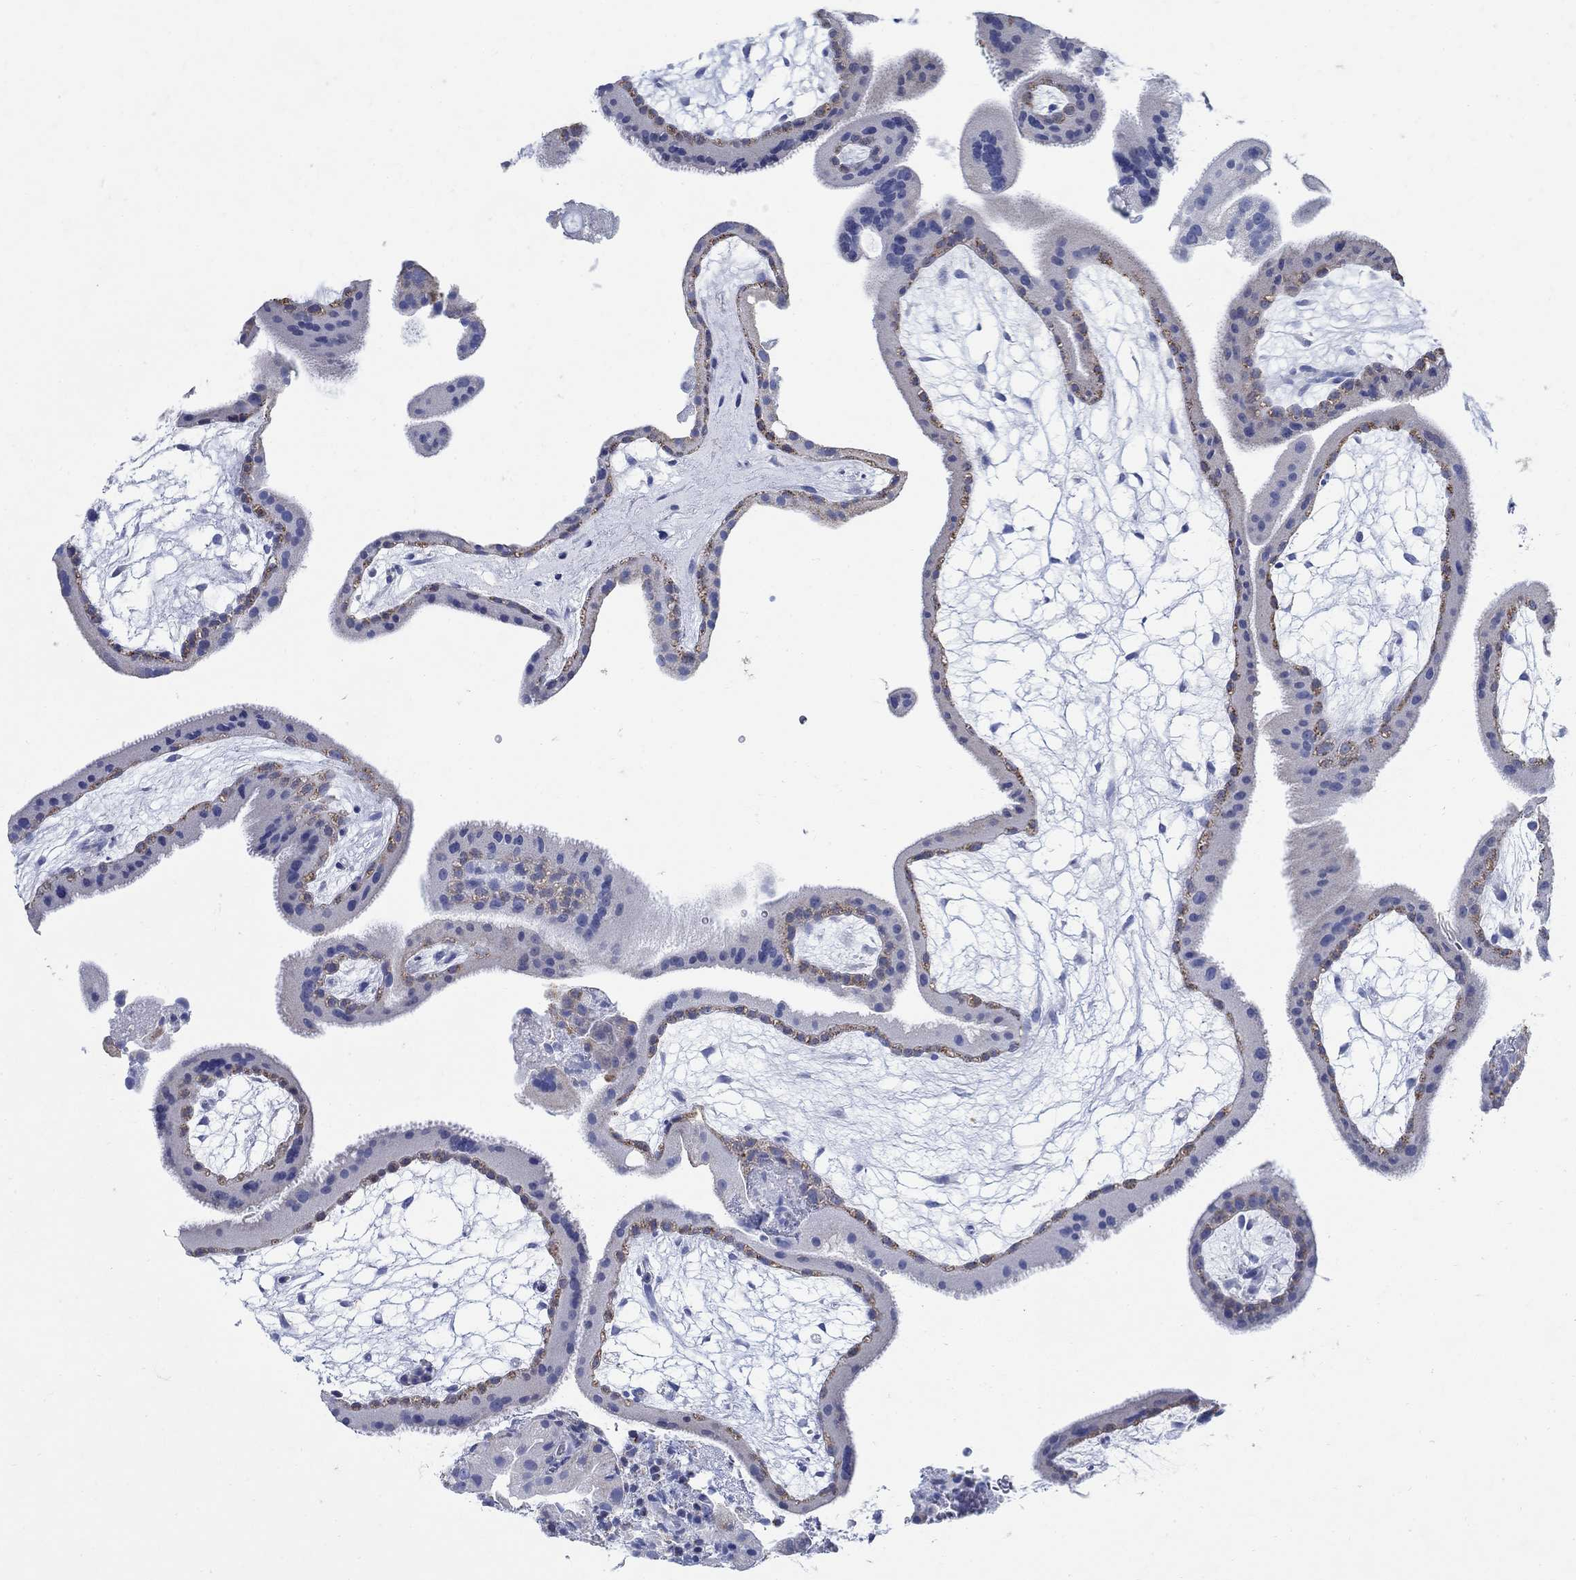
{"staining": {"intensity": "negative", "quantity": "none", "location": "none"}, "tissue": "placenta", "cell_type": "Decidual cells", "image_type": "normal", "snomed": [{"axis": "morphology", "description": "Normal tissue, NOS"}, {"axis": "topography", "description": "Placenta"}], "caption": "Immunohistochemical staining of unremarkable placenta reveals no significant staining in decidual cells.", "gene": "ZDHHC14", "patient": {"sex": "female", "age": 19}}